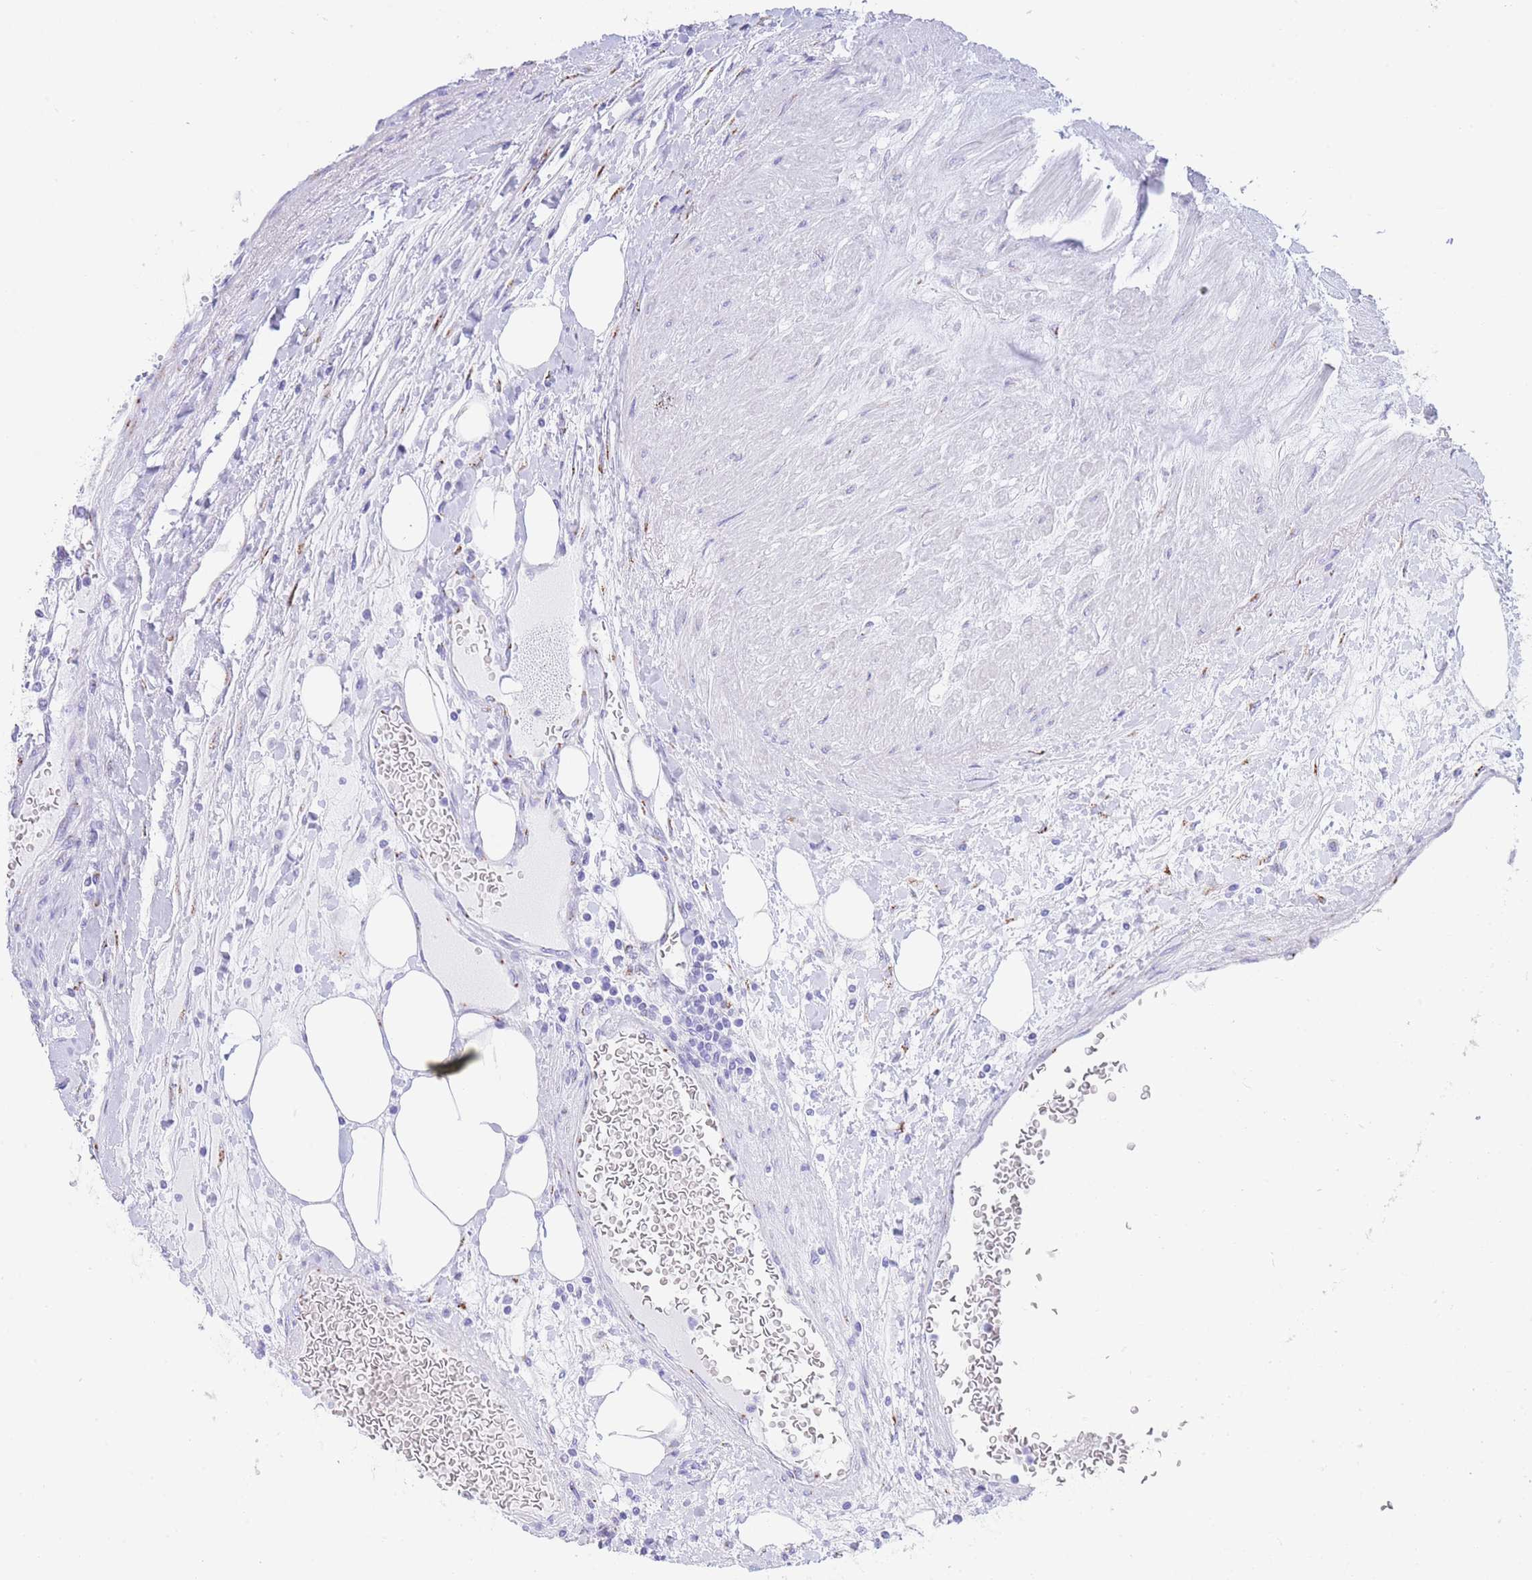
{"staining": {"intensity": "negative", "quantity": "none", "location": "none"}, "tissue": "renal cancer", "cell_type": "Tumor cells", "image_type": "cancer", "snomed": [{"axis": "morphology", "description": "Adenocarcinoma, NOS"}, {"axis": "topography", "description": "Kidney"}], "caption": "Immunohistochemistry (IHC) of renal adenocarcinoma displays no expression in tumor cells. Nuclei are stained in blue.", "gene": "FAM3C", "patient": {"sex": "male", "age": 80}}